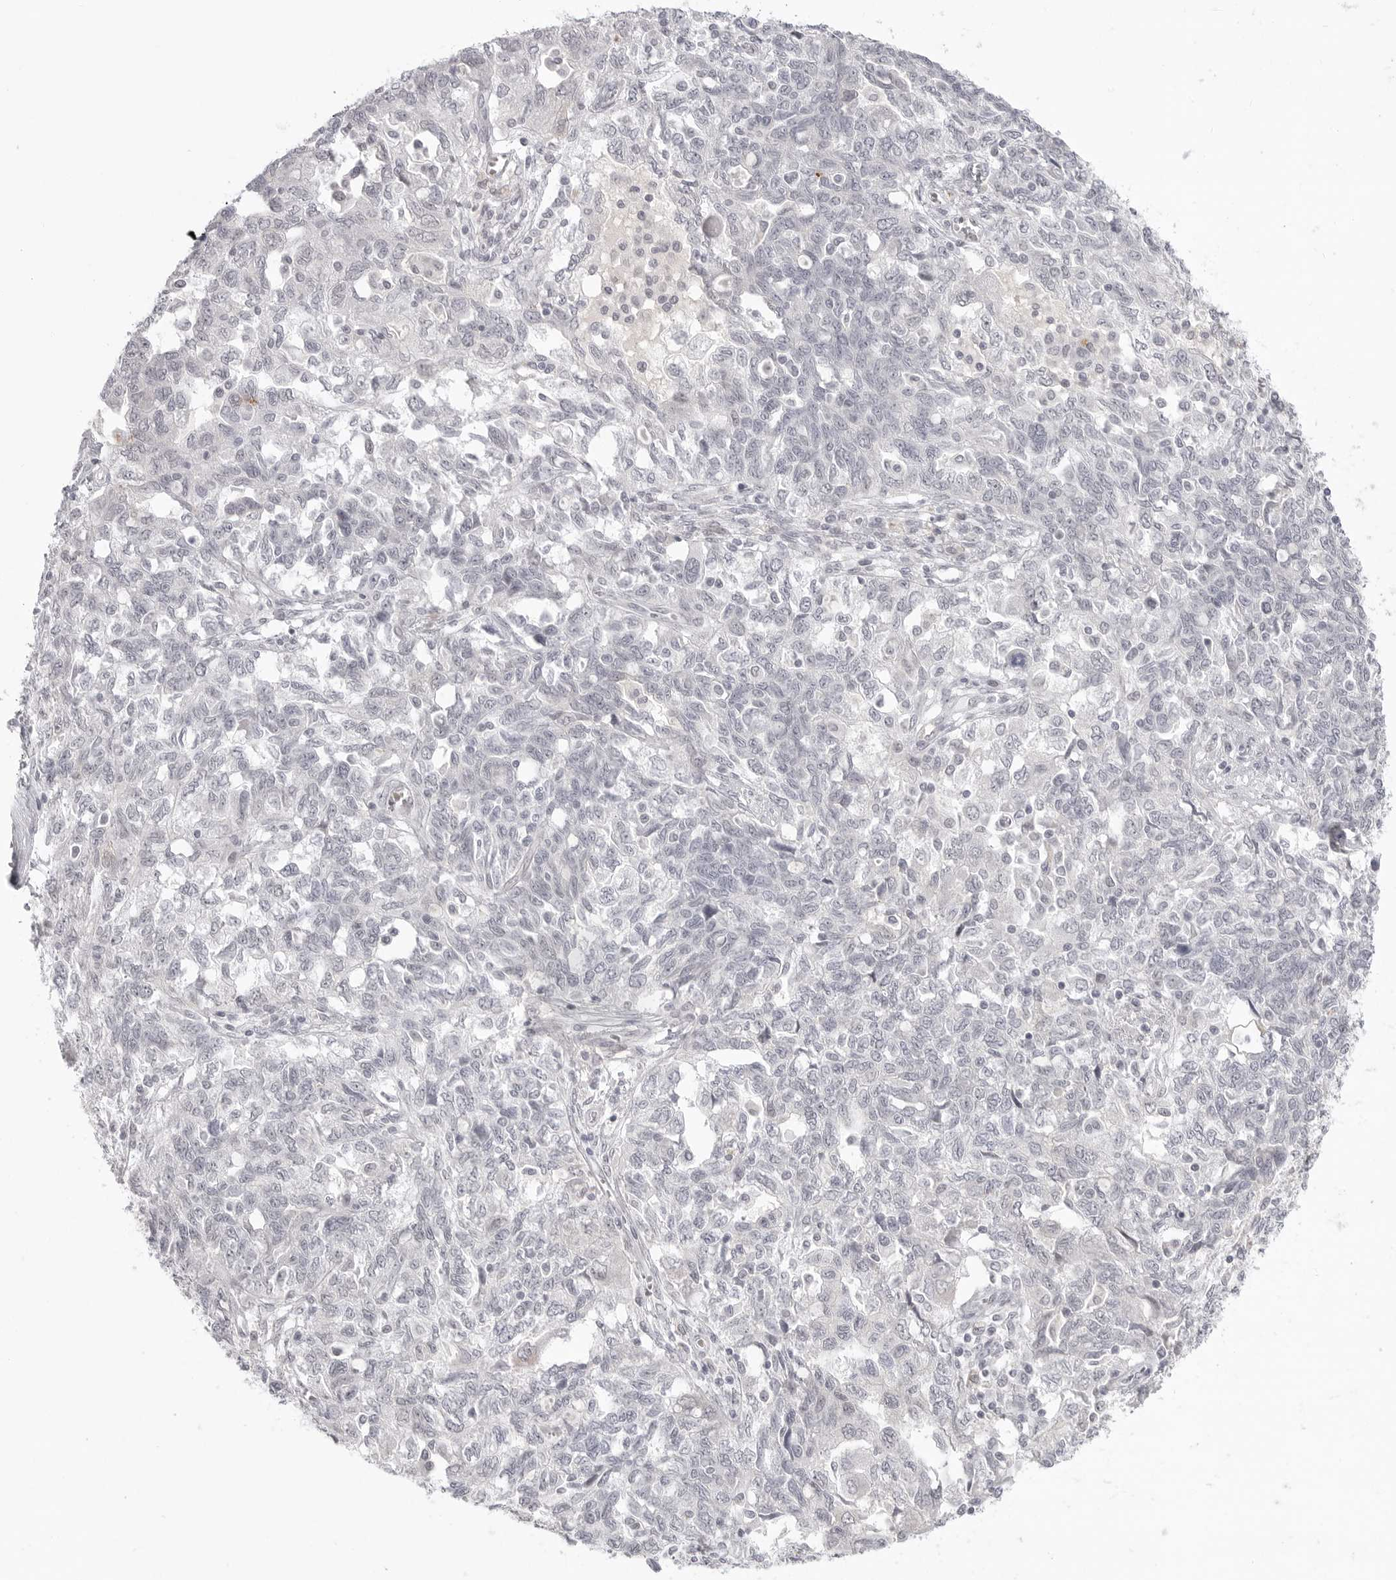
{"staining": {"intensity": "negative", "quantity": "none", "location": "none"}, "tissue": "ovarian cancer", "cell_type": "Tumor cells", "image_type": "cancer", "snomed": [{"axis": "morphology", "description": "Carcinoma, NOS"}, {"axis": "morphology", "description": "Cystadenocarcinoma, serous, NOS"}, {"axis": "topography", "description": "Ovary"}], "caption": "Photomicrograph shows no protein positivity in tumor cells of serous cystadenocarcinoma (ovarian) tissue. The staining is performed using DAB brown chromogen with nuclei counter-stained in using hematoxylin.", "gene": "TCTN3", "patient": {"sex": "female", "age": 69}}